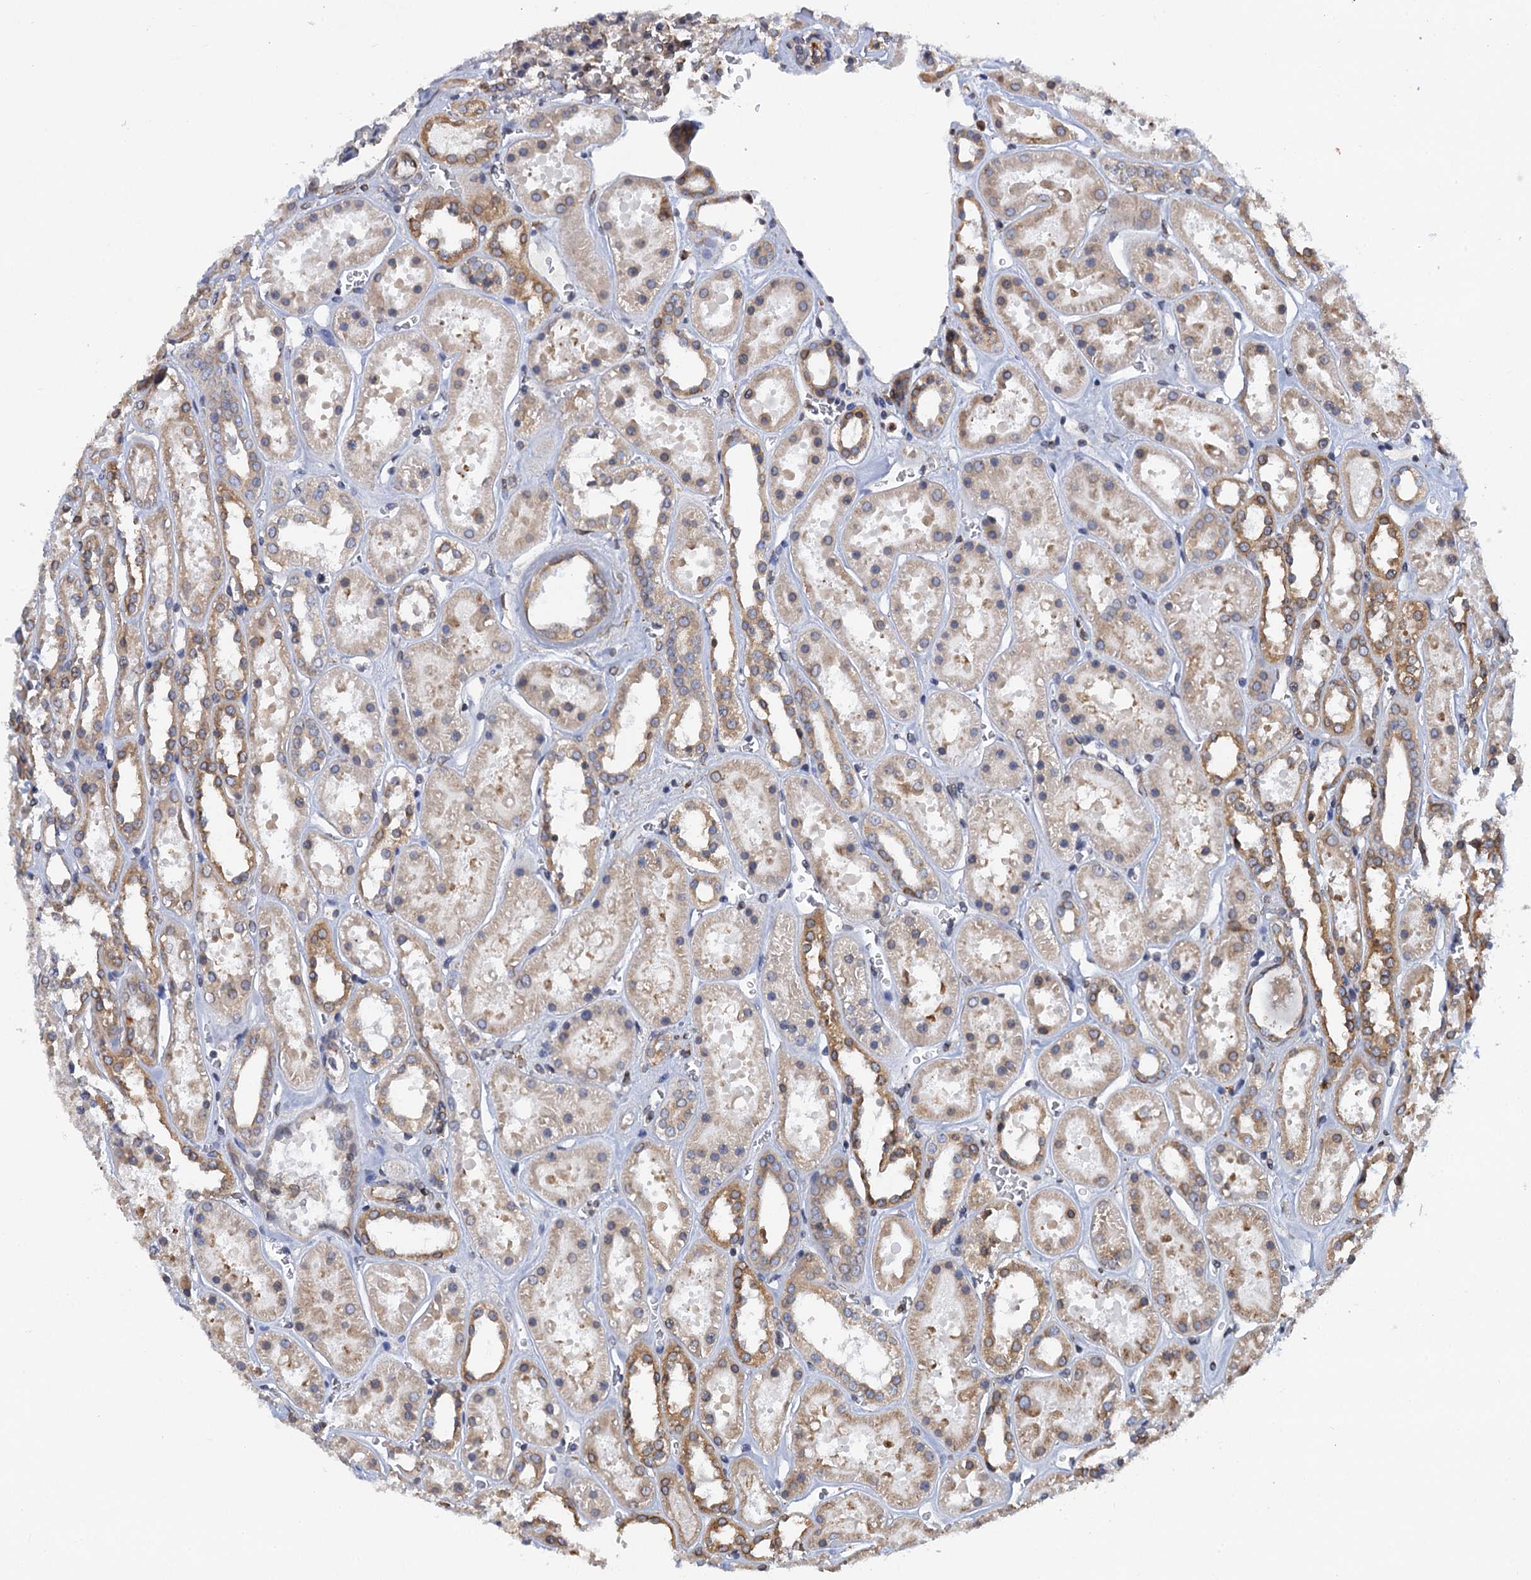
{"staining": {"intensity": "moderate", "quantity": ">75%", "location": "cytoplasmic/membranous"}, "tissue": "kidney", "cell_type": "Cells in glomeruli", "image_type": "normal", "snomed": [{"axis": "morphology", "description": "Normal tissue, NOS"}, {"axis": "topography", "description": "Kidney"}], "caption": "Cells in glomeruli display medium levels of moderate cytoplasmic/membranous staining in approximately >75% of cells in normal kidney. Ihc stains the protein in brown and the nuclei are stained blue.", "gene": "ARMC5", "patient": {"sex": "female", "age": 41}}